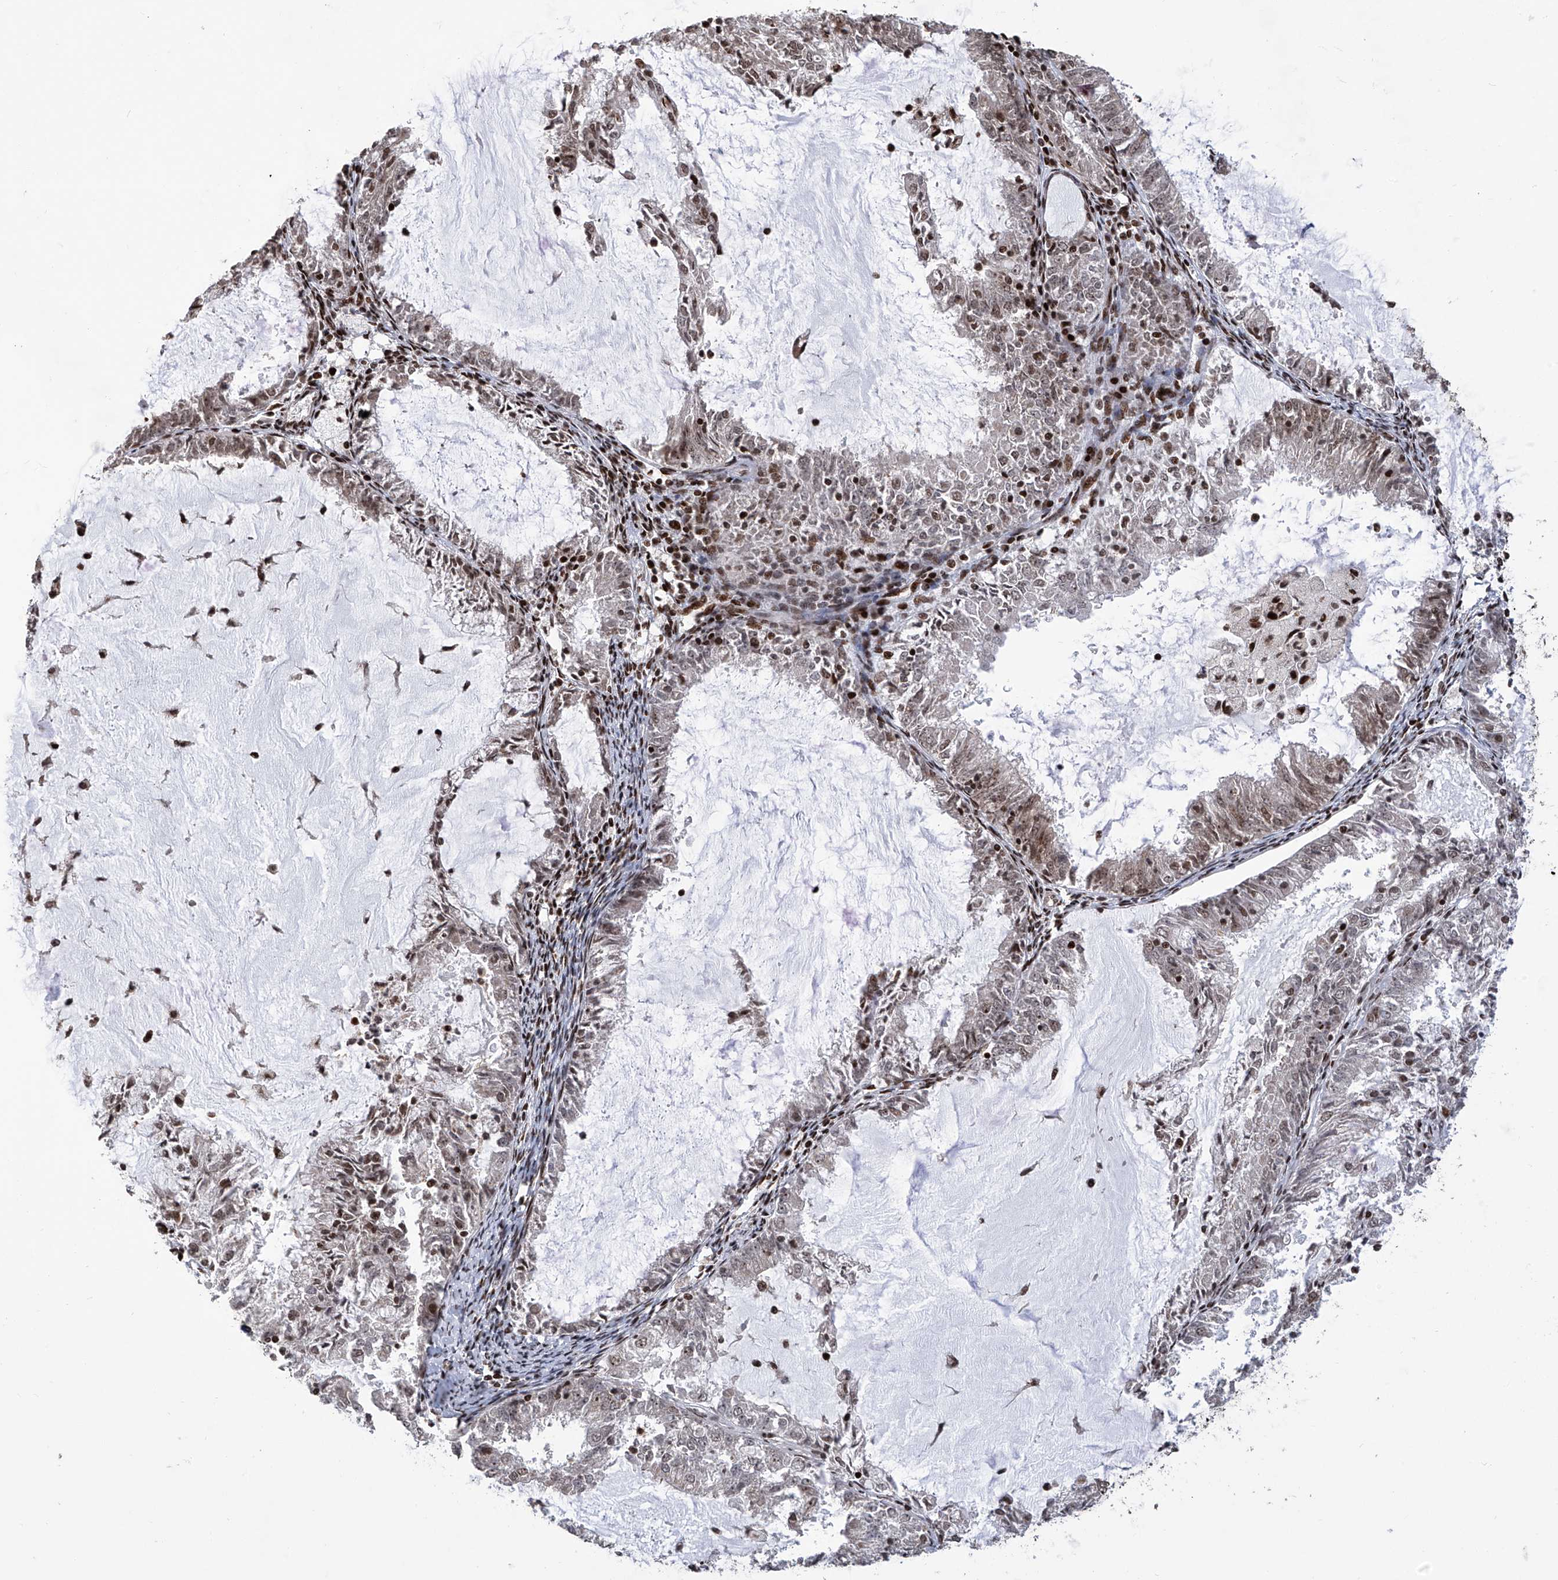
{"staining": {"intensity": "weak", "quantity": ">75%", "location": "nuclear"}, "tissue": "endometrial cancer", "cell_type": "Tumor cells", "image_type": "cancer", "snomed": [{"axis": "morphology", "description": "Adenocarcinoma, NOS"}, {"axis": "topography", "description": "Endometrium"}], "caption": "Human adenocarcinoma (endometrial) stained for a protein (brown) exhibits weak nuclear positive expression in approximately >75% of tumor cells.", "gene": "PAK1IP1", "patient": {"sex": "female", "age": 57}}